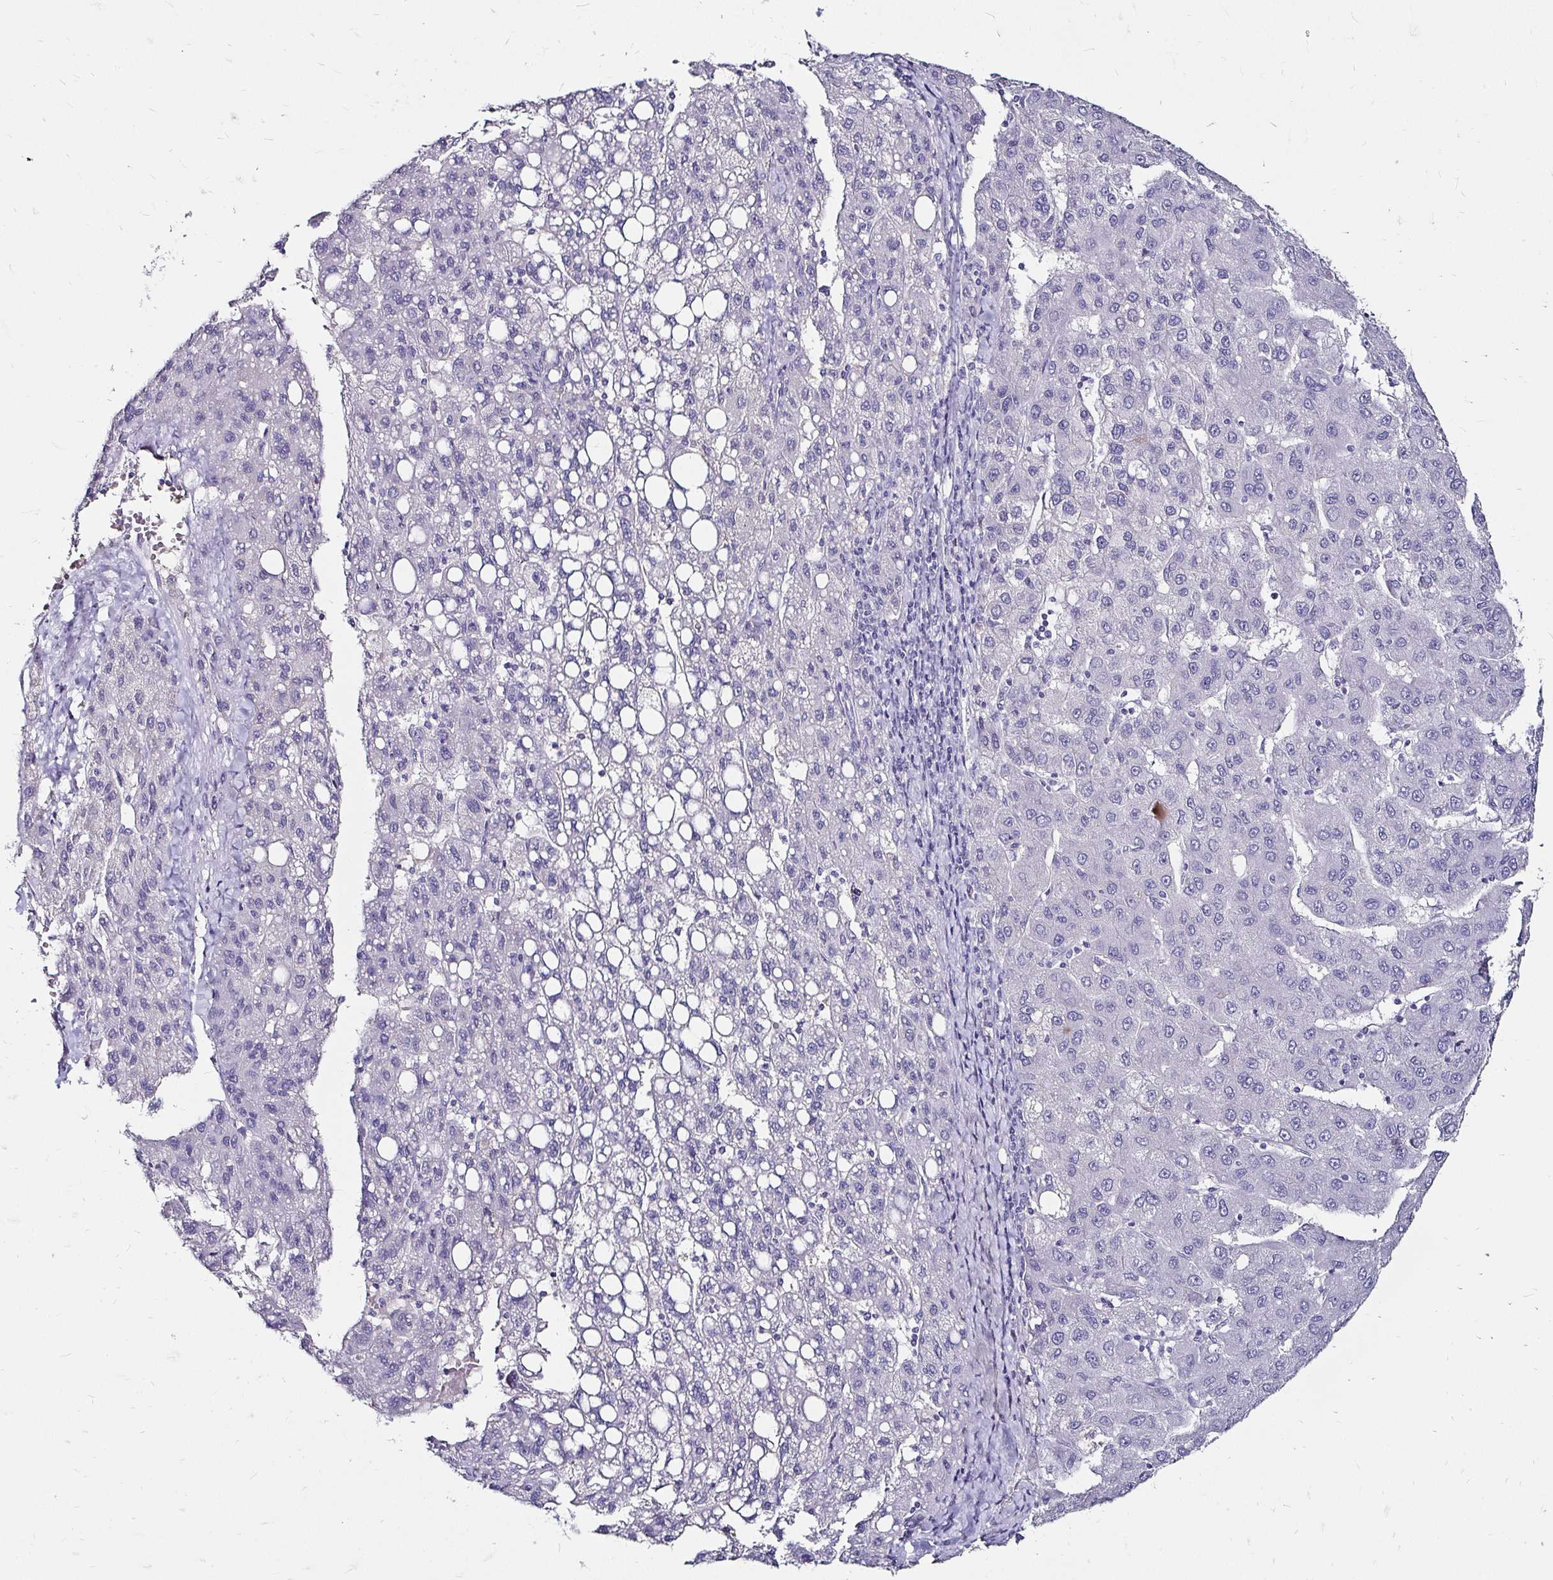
{"staining": {"intensity": "negative", "quantity": "none", "location": "none"}, "tissue": "liver cancer", "cell_type": "Tumor cells", "image_type": "cancer", "snomed": [{"axis": "morphology", "description": "Carcinoma, Hepatocellular, NOS"}, {"axis": "topography", "description": "Liver"}], "caption": "This is a histopathology image of immunohistochemistry staining of liver hepatocellular carcinoma, which shows no expression in tumor cells.", "gene": "SCG3", "patient": {"sex": "female", "age": 82}}